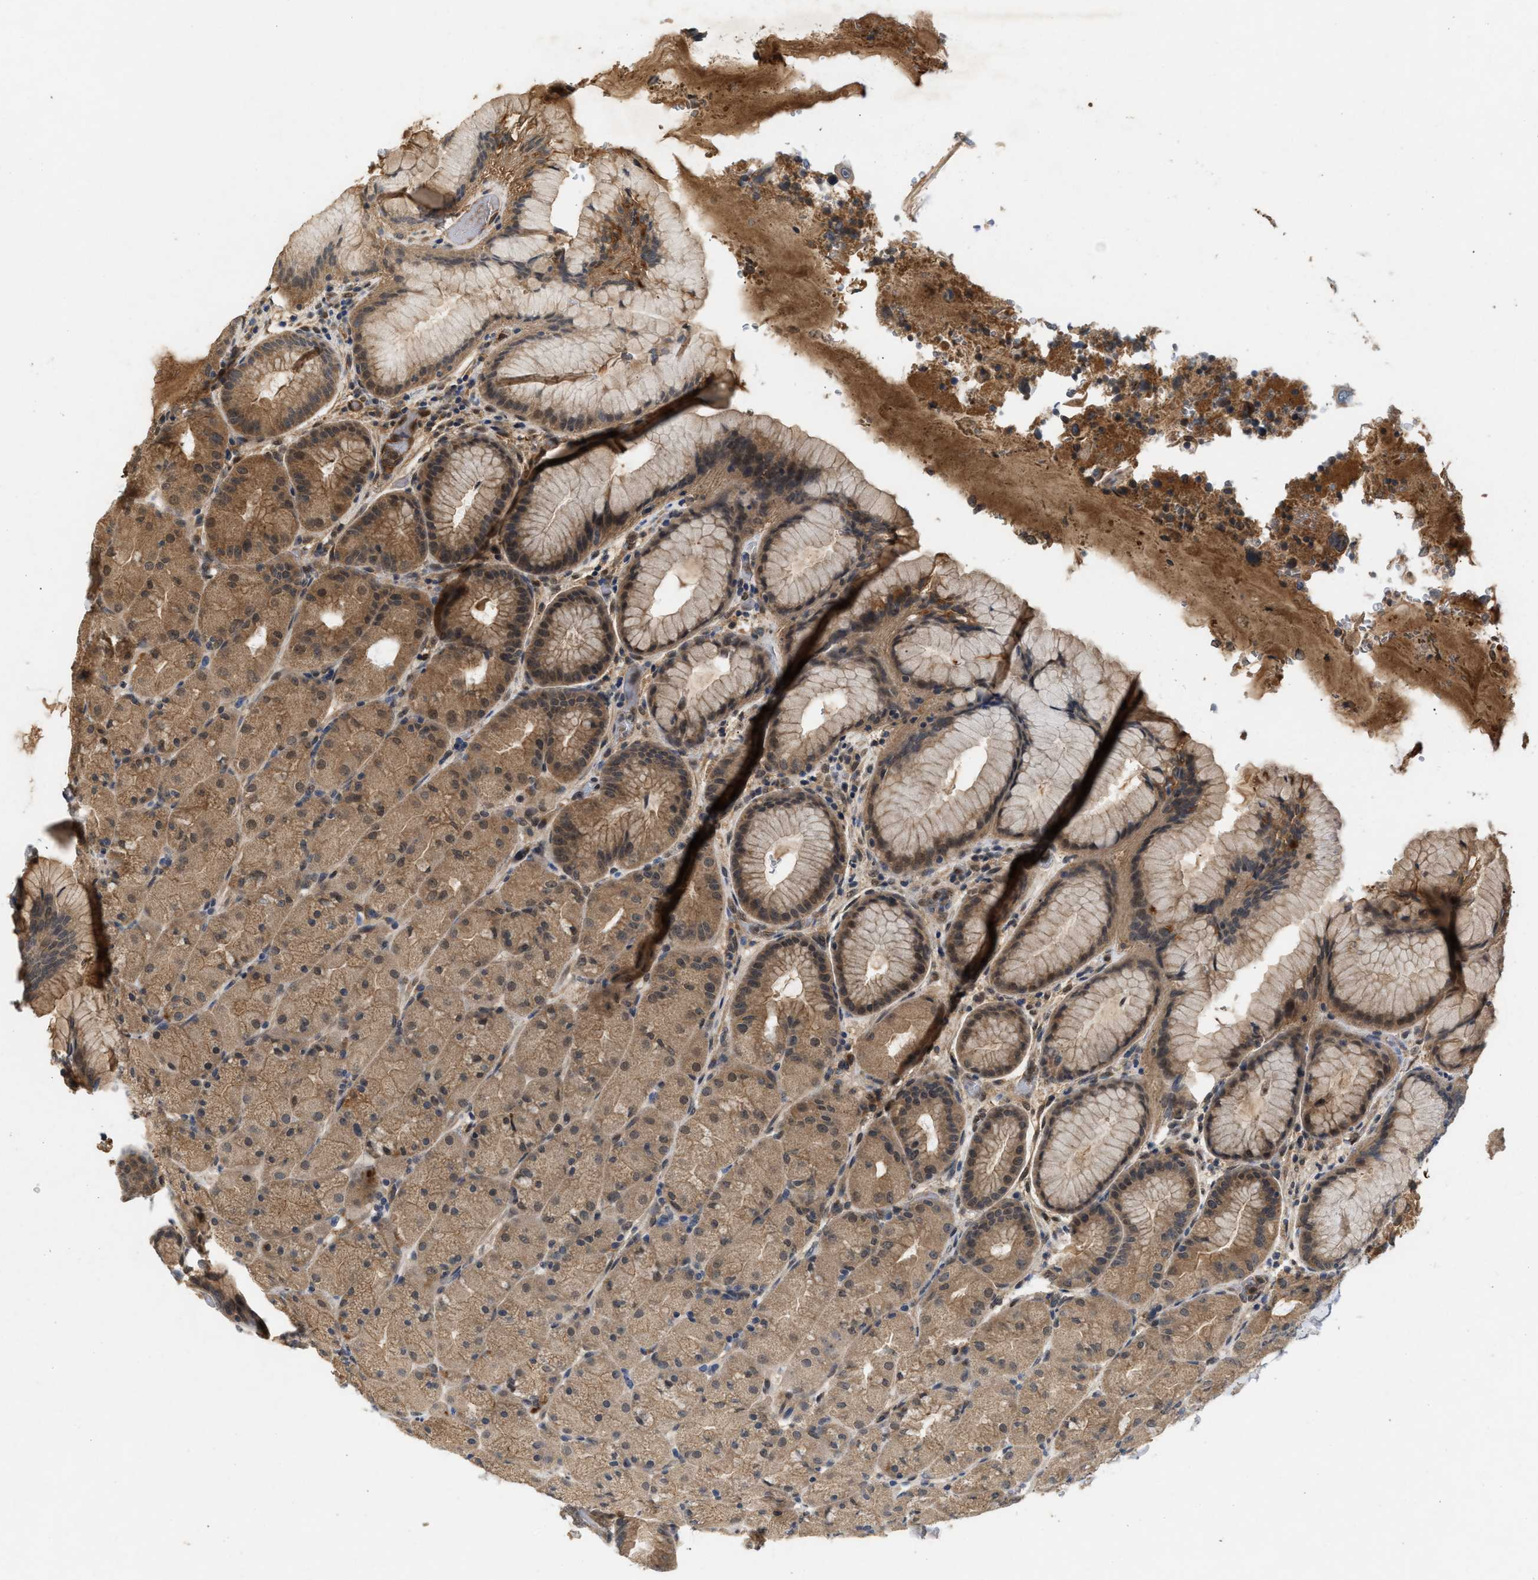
{"staining": {"intensity": "weak", "quantity": ">75%", "location": "cytoplasmic/membranous,nuclear"}, "tissue": "stomach", "cell_type": "Glandular cells", "image_type": "normal", "snomed": [{"axis": "morphology", "description": "Normal tissue, NOS"}, {"axis": "topography", "description": "Stomach, upper"}, {"axis": "topography", "description": "Stomach"}], "caption": "Benign stomach demonstrates weak cytoplasmic/membranous,nuclear staining in approximately >75% of glandular cells (DAB = brown stain, brightfield microscopy at high magnification)..", "gene": "RUSC2", "patient": {"sex": "male", "age": 48}}